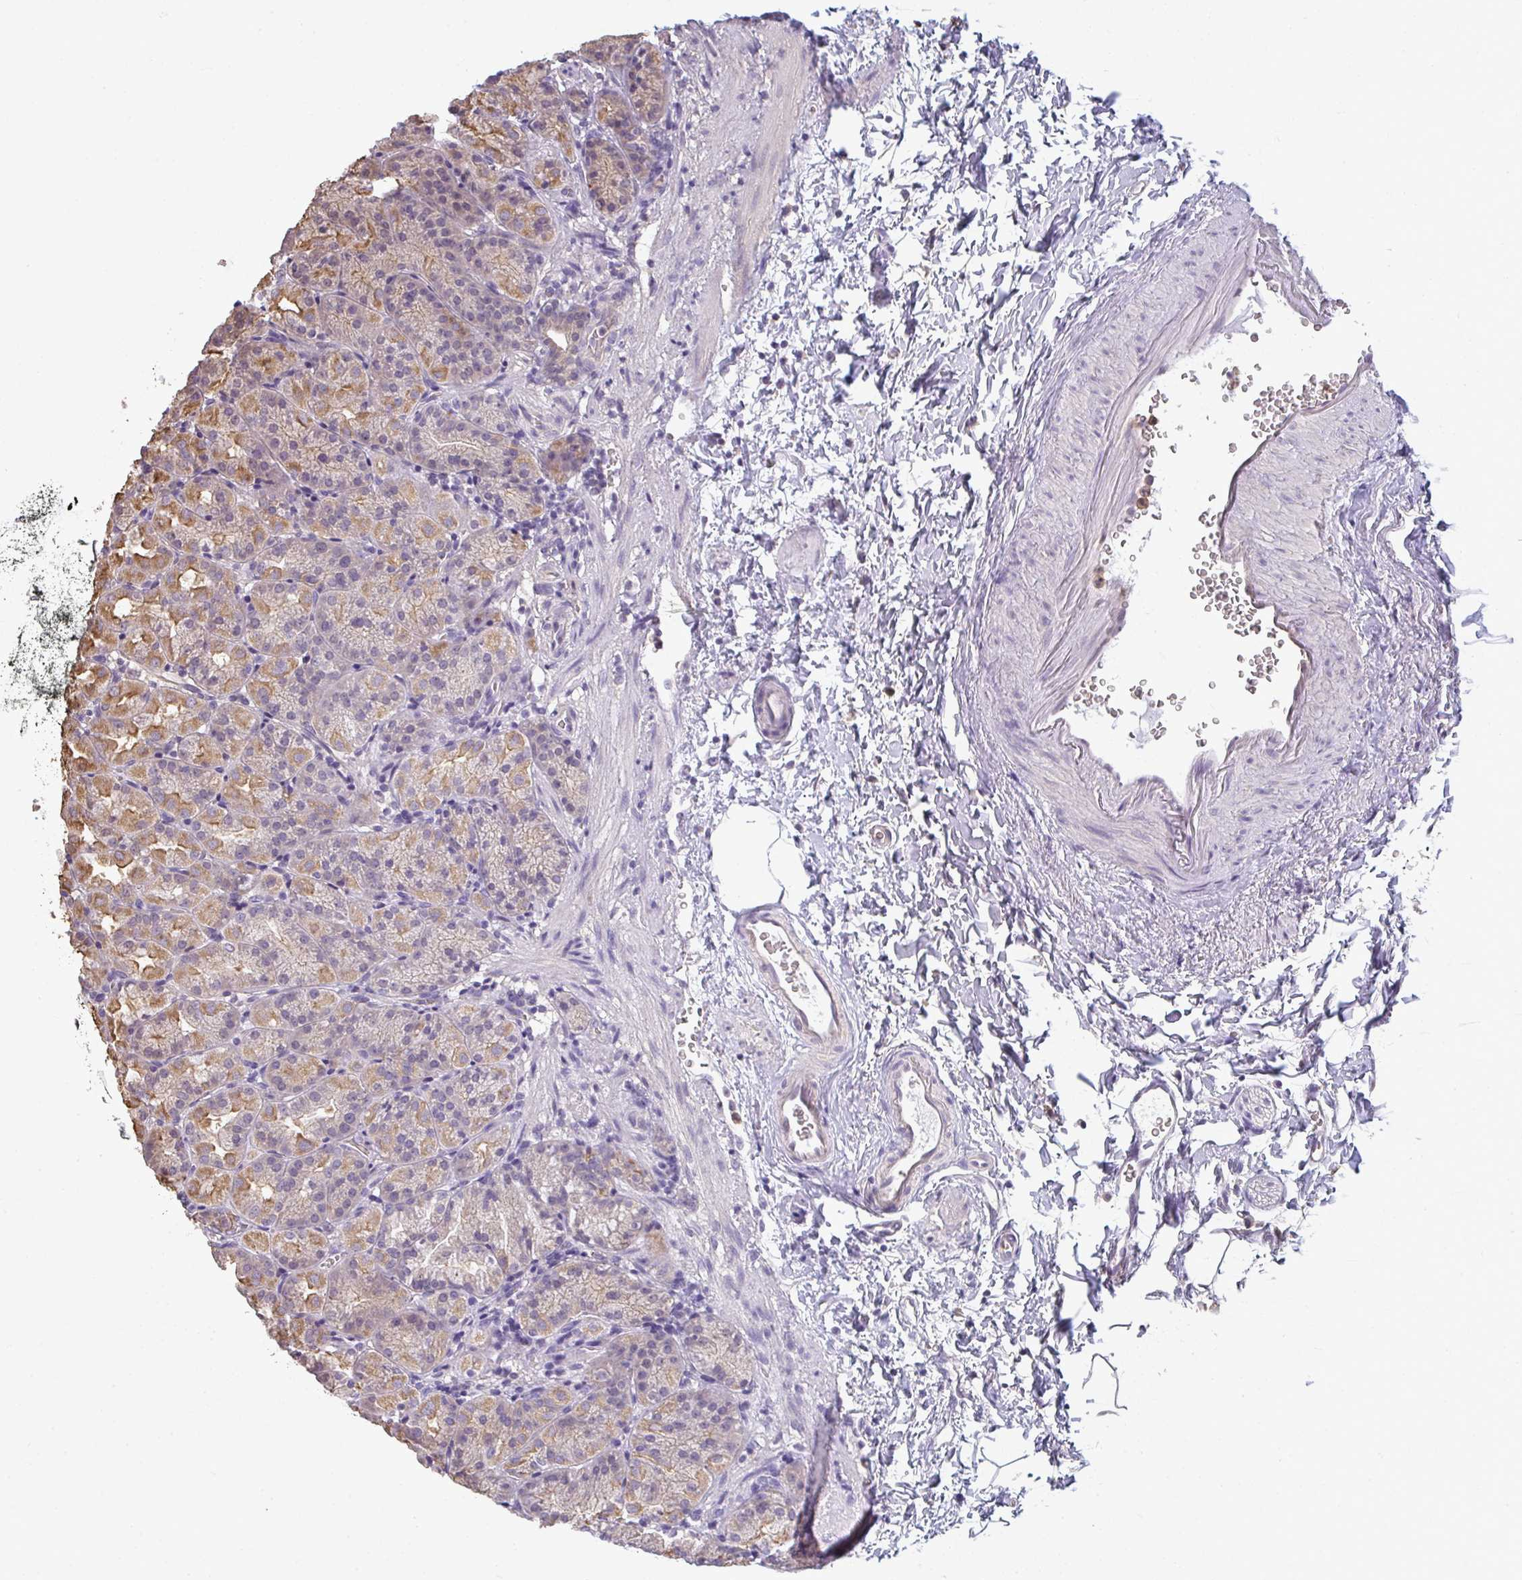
{"staining": {"intensity": "moderate", "quantity": "25%-75%", "location": "cytoplasmic/membranous"}, "tissue": "stomach", "cell_type": "Glandular cells", "image_type": "normal", "snomed": [{"axis": "morphology", "description": "Normal tissue, NOS"}, {"axis": "topography", "description": "Stomach, upper"}], "caption": "Approximately 25%-75% of glandular cells in benign human stomach reveal moderate cytoplasmic/membranous protein positivity as visualized by brown immunohistochemical staining.", "gene": "CXCR1", "patient": {"sex": "female", "age": 81}}